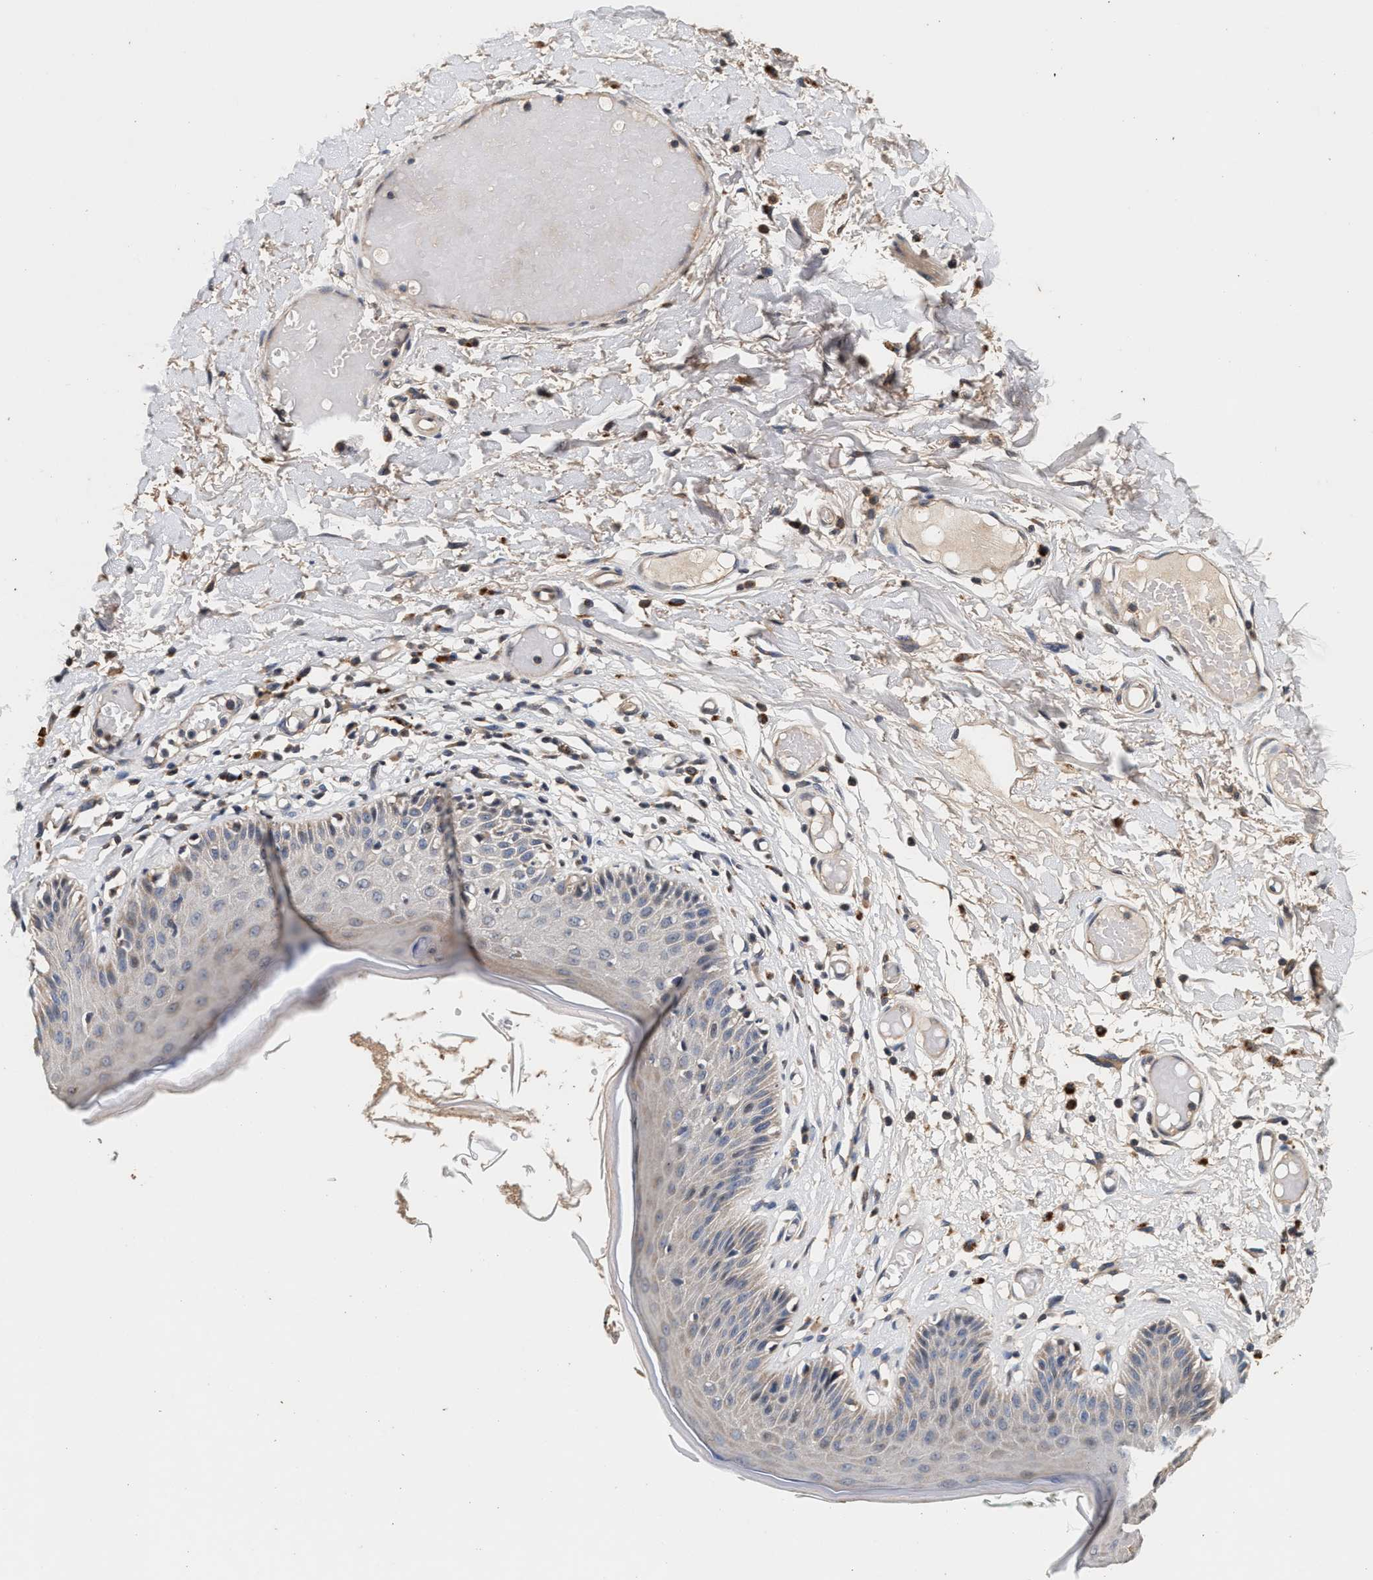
{"staining": {"intensity": "moderate", "quantity": "25%-75%", "location": "cytoplasmic/membranous"}, "tissue": "skin", "cell_type": "Epidermal cells", "image_type": "normal", "snomed": [{"axis": "morphology", "description": "Normal tissue, NOS"}, {"axis": "topography", "description": "Vulva"}], "caption": "The image exhibits a brown stain indicating the presence of a protein in the cytoplasmic/membranous of epidermal cells in skin. (brown staining indicates protein expression, while blue staining denotes nuclei).", "gene": "PTGR3", "patient": {"sex": "female", "age": 73}}